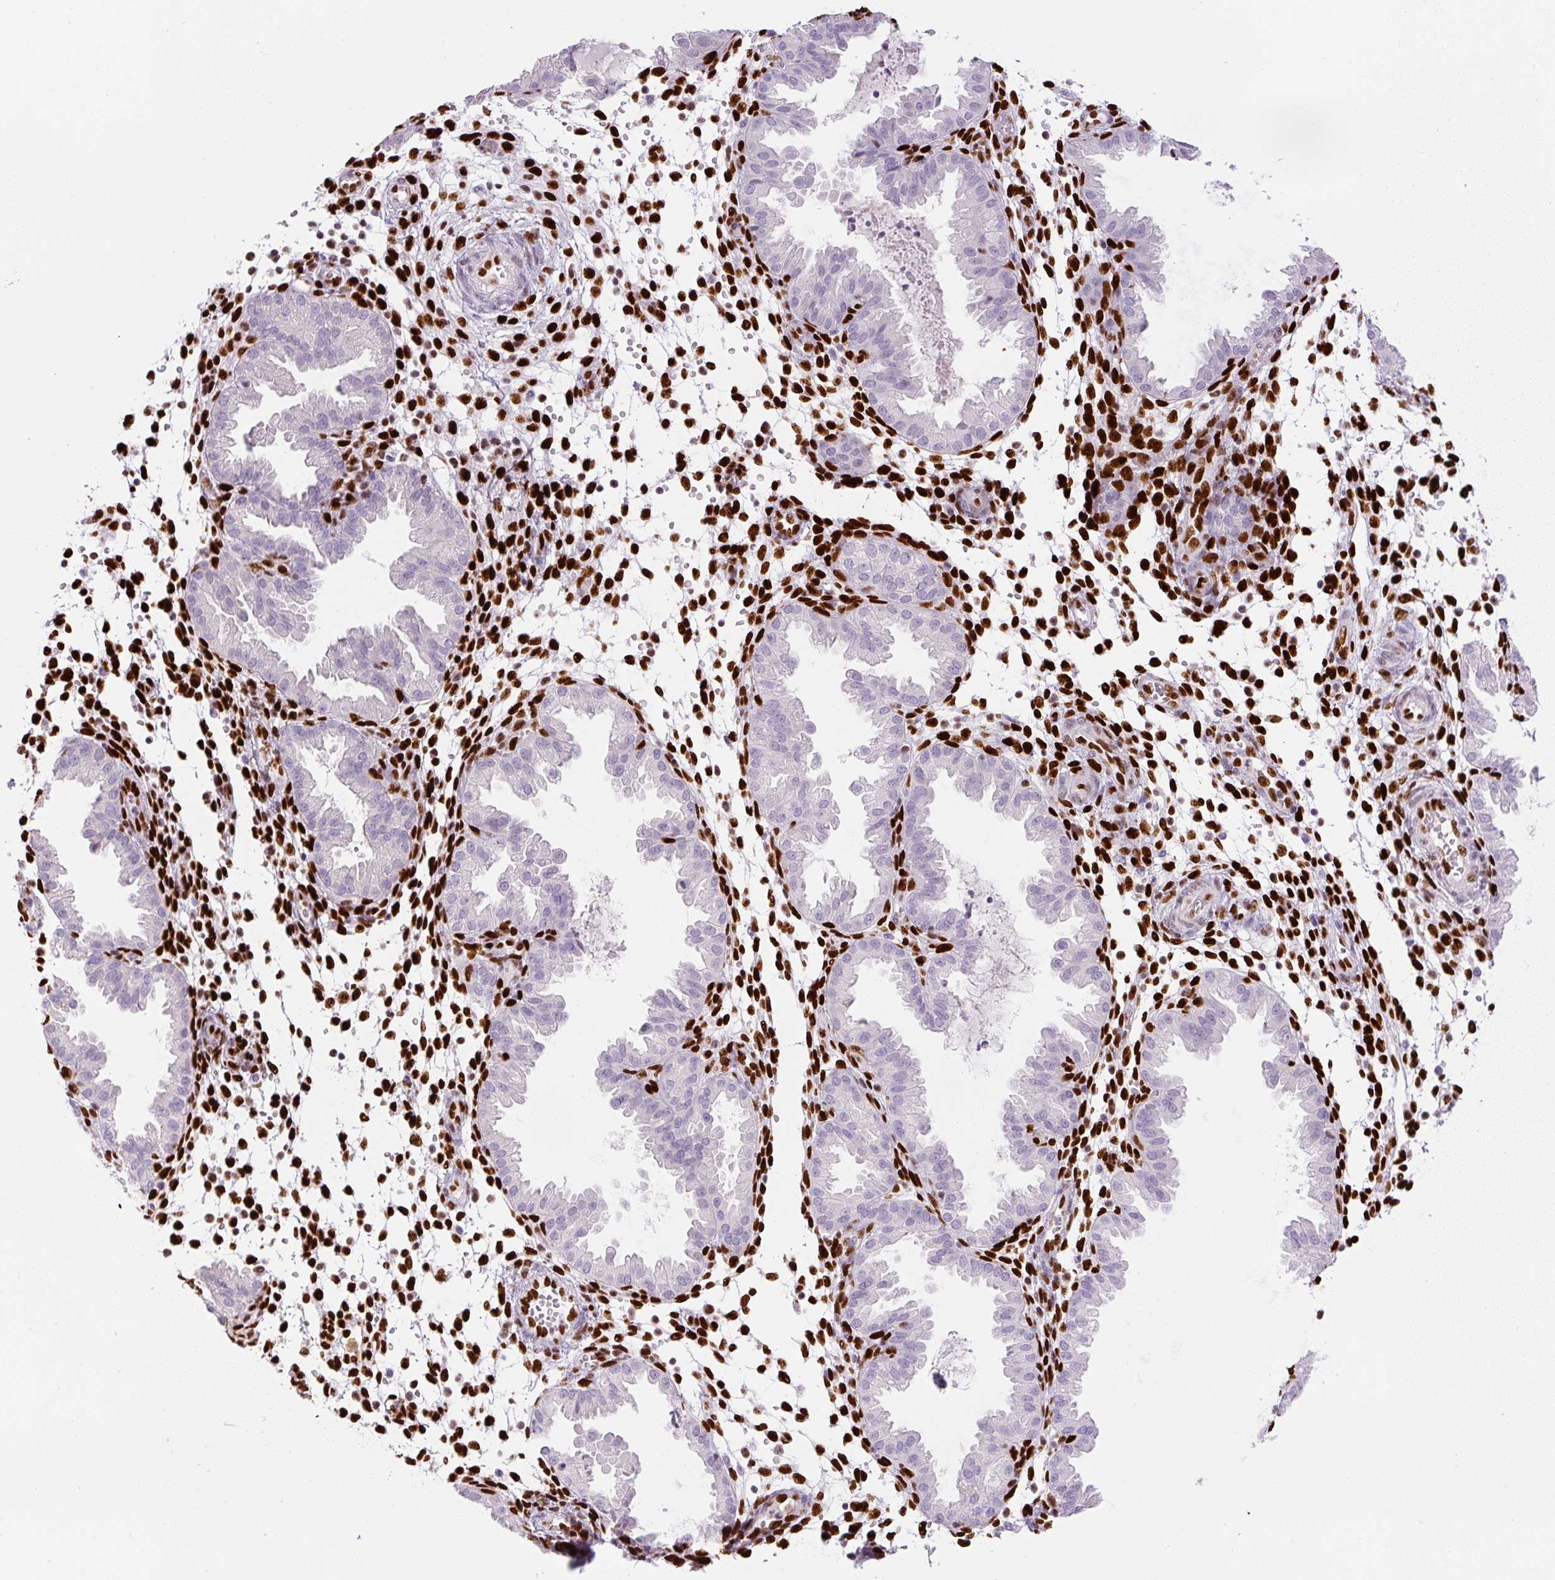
{"staining": {"intensity": "strong", "quantity": ">75%", "location": "nuclear"}, "tissue": "endometrium", "cell_type": "Cells in endometrial stroma", "image_type": "normal", "snomed": [{"axis": "morphology", "description": "Normal tissue, NOS"}, {"axis": "topography", "description": "Endometrium"}], "caption": "IHC micrograph of normal endometrium stained for a protein (brown), which displays high levels of strong nuclear expression in approximately >75% of cells in endometrial stroma.", "gene": "ZEB1", "patient": {"sex": "female", "age": 33}}